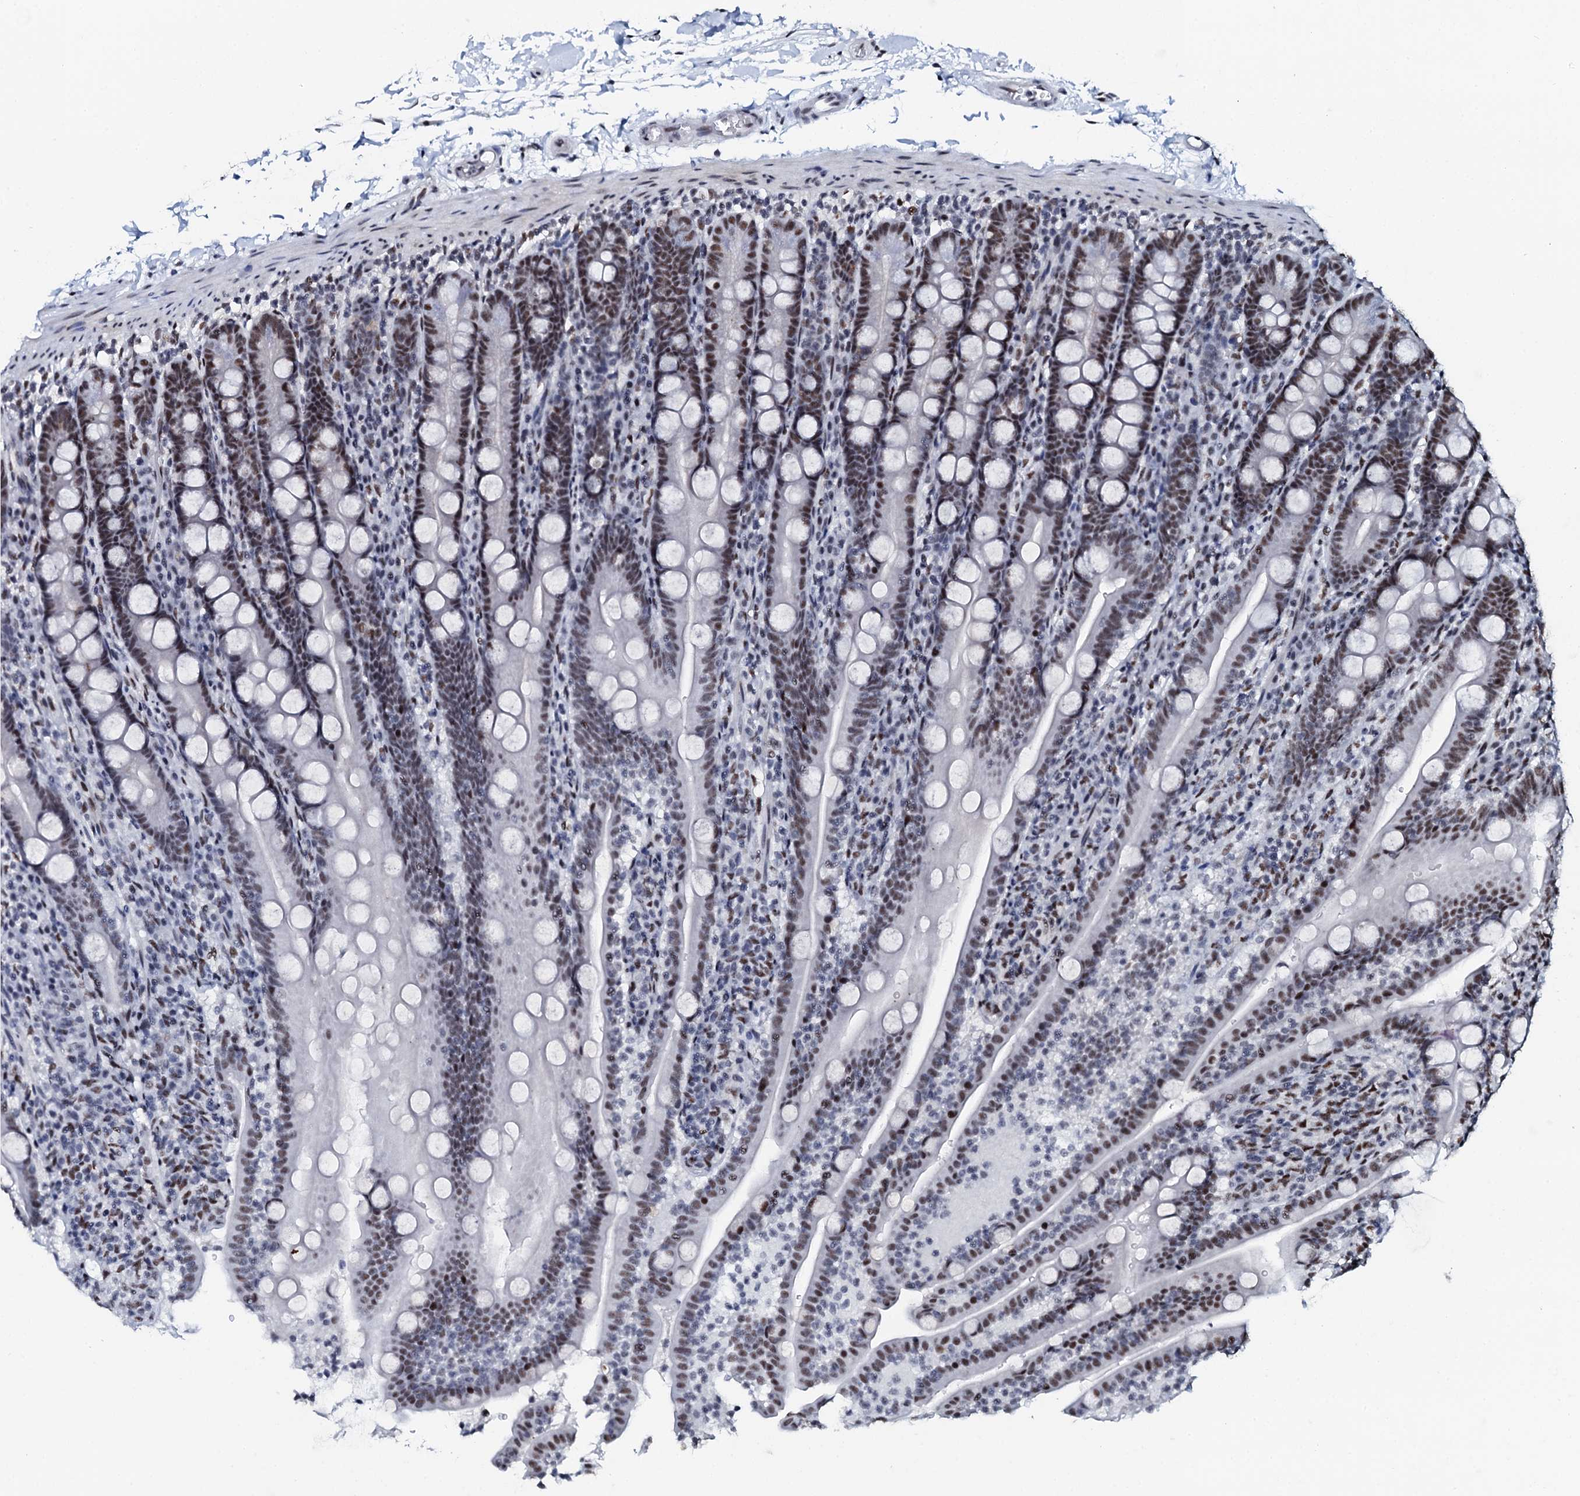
{"staining": {"intensity": "moderate", "quantity": "25%-75%", "location": "nuclear"}, "tissue": "duodenum", "cell_type": "Glandular cells", "image_type": "normal", "snomed": [{"axis": "morphology", "description": "Normal tissue, NOS"}, {"axis": "topography", "description": "Duodenum"}], "caption": "IHC photomicrograph of normal duodenum: human duodenum stained using IHC shows medium levels of moderate protein expression localized specifically in the nuclear of glandular cells, appearing as a nuclear brown color.", "gene": "NKAPD1", "patient": {"sex": "male", "age": 35}}